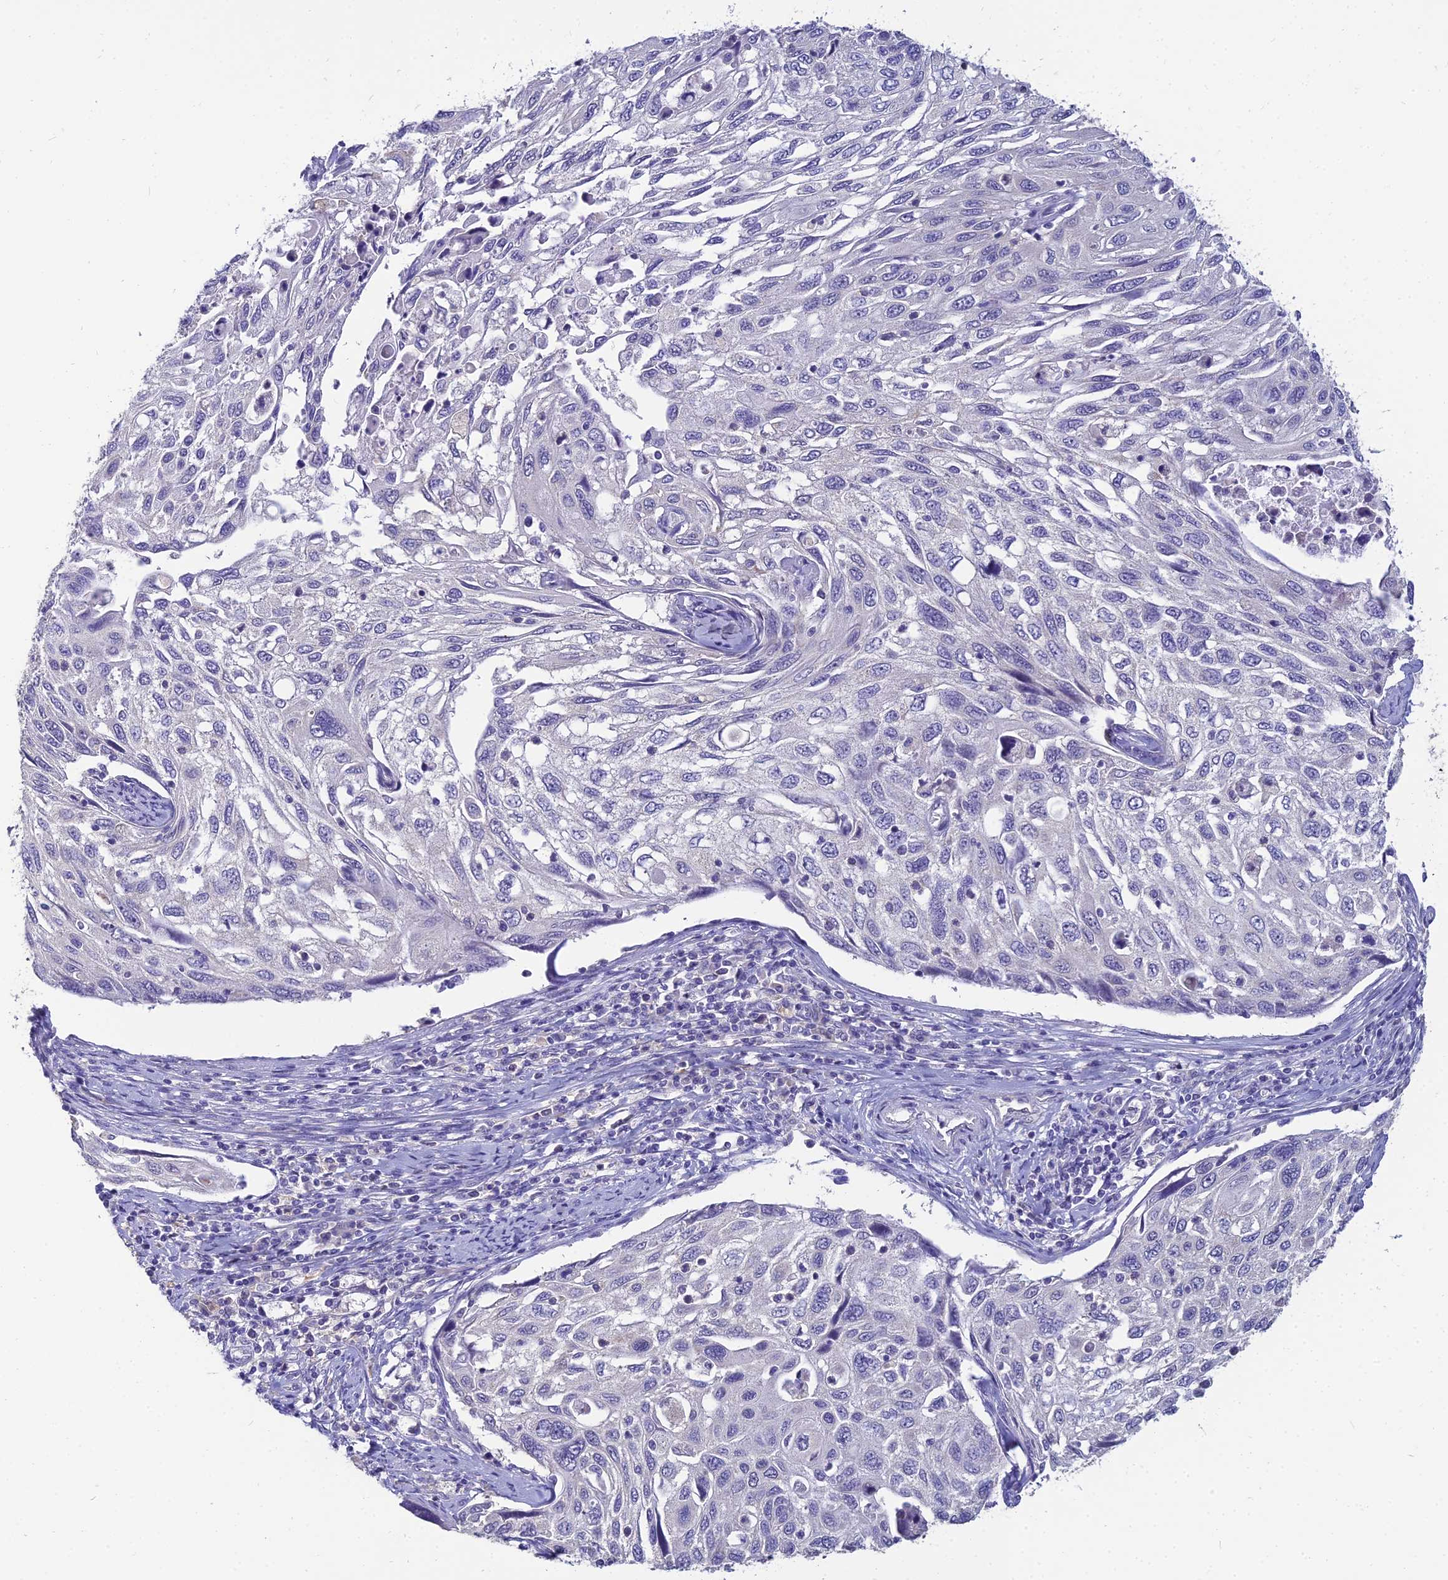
{"staining": {"intensity": "negative", "quantity": "none", "location": "none"}, "tissue": "cervical cancer", "cell_type": "Tumor cells", "image_type": "cancer", "snomed": [{"axis": "morphology", "description": "Squamous cell carcinoma, NOS"}, {"axis": "topography", "description": "Cervix"}], "caption": "Human cervical squamous cell carcinoma stained for a protein using immunohistochemistry reveals no staining in tumor cells.", "gene": "NPY", "patient": {"sex": "female", "age": 70}}